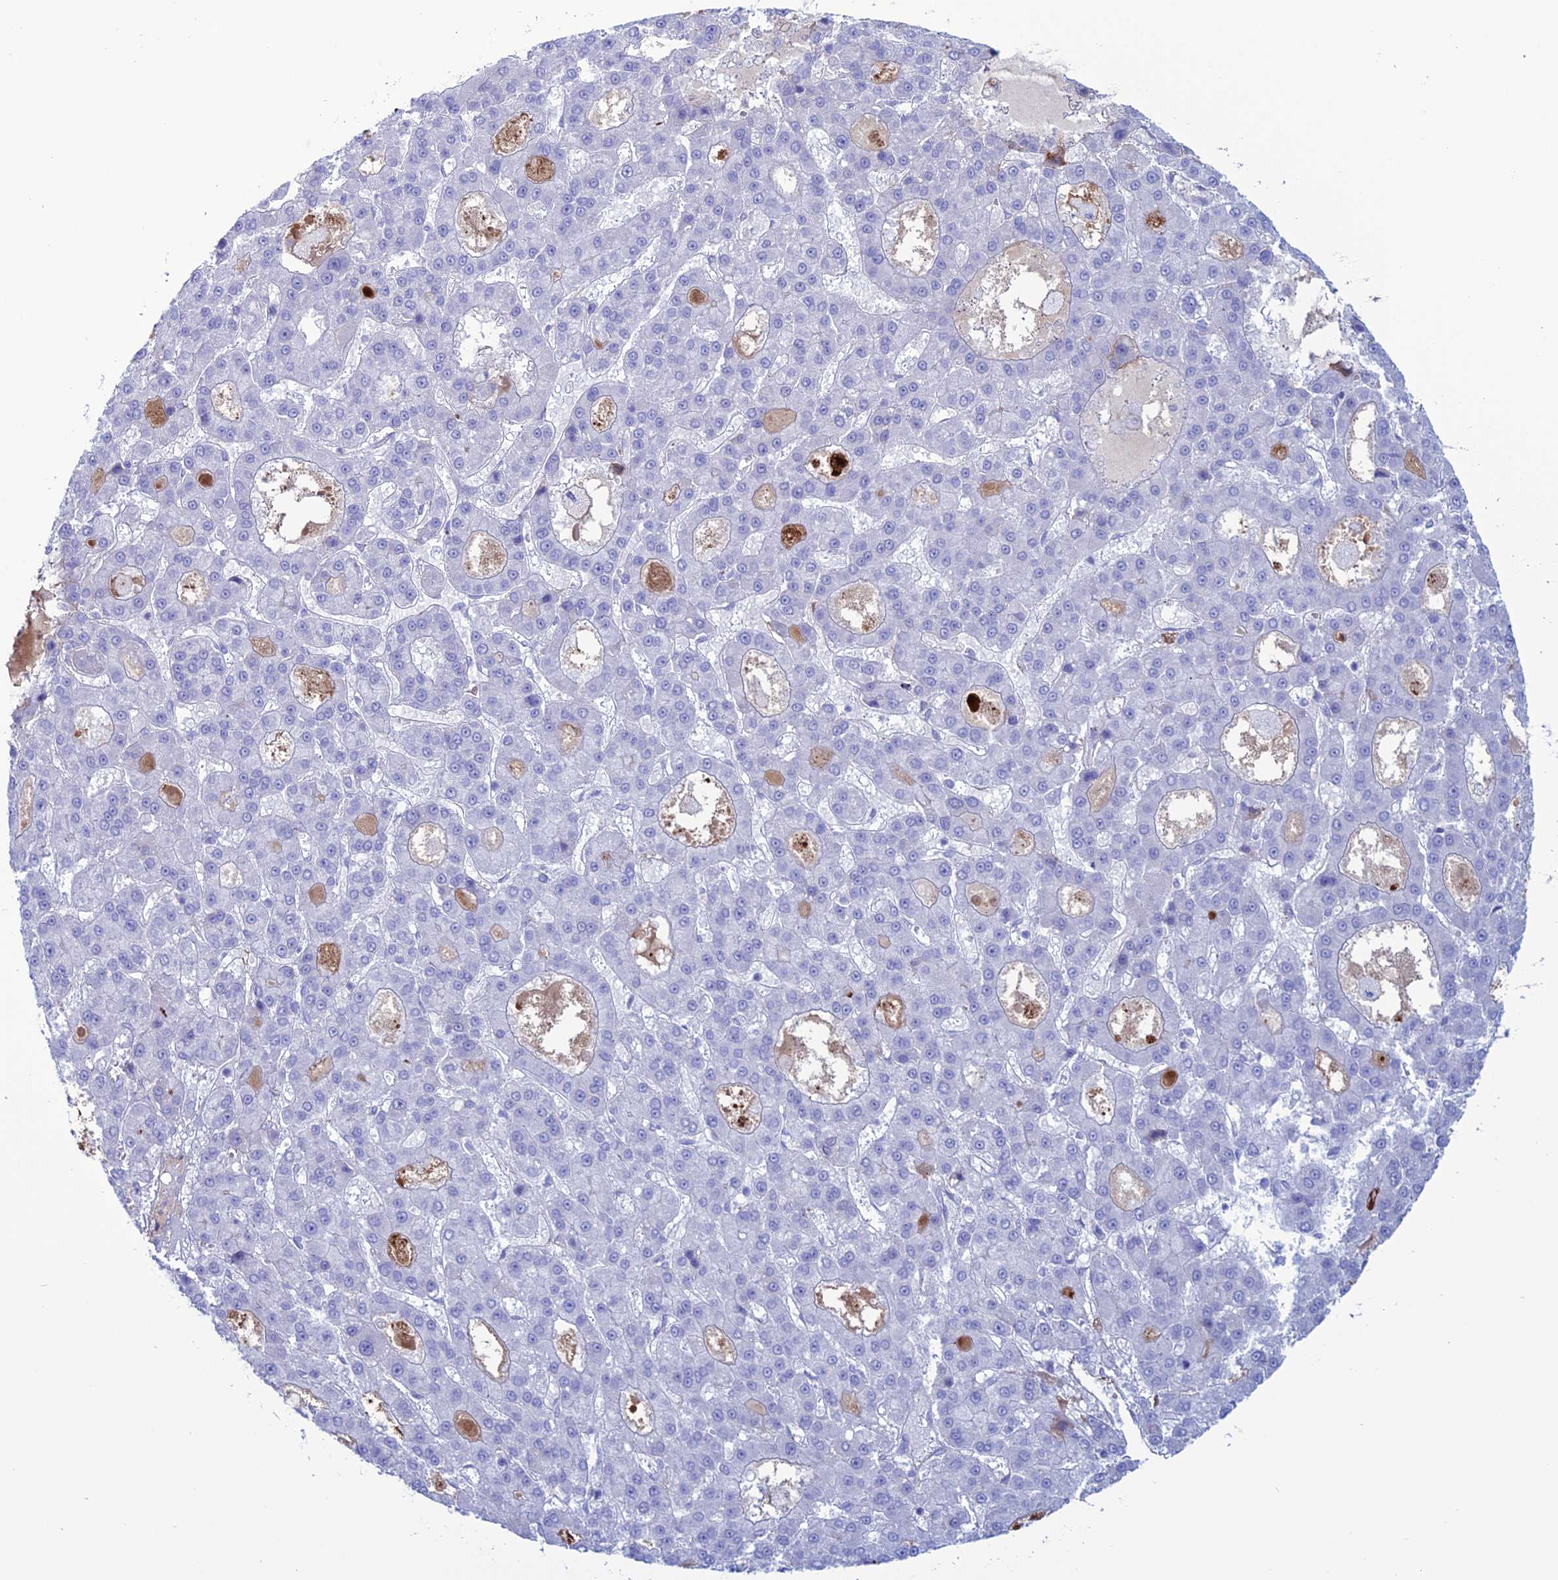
{"staining": {"intensity": "negative", "quantity": "none", "location": "none"}, "tissue": "liver cancer", "cell_type": "Tumor cells", "image_type": "cancer", "snomed": [{"axis": "morphology", "description": "Carcinoma, Hepatocellular, NOS"}, {"axis": "topography", "description": "Liver"}], "caption": "An IHC histopathology image of liver cancer (hepatocellular carcinoma) is shown. There is no staining in tumor cells of liver cancer (hepatocellular carcinoma).", "gene": "CDC42EP5", "patient": {"sex": "male", "age": 70}}